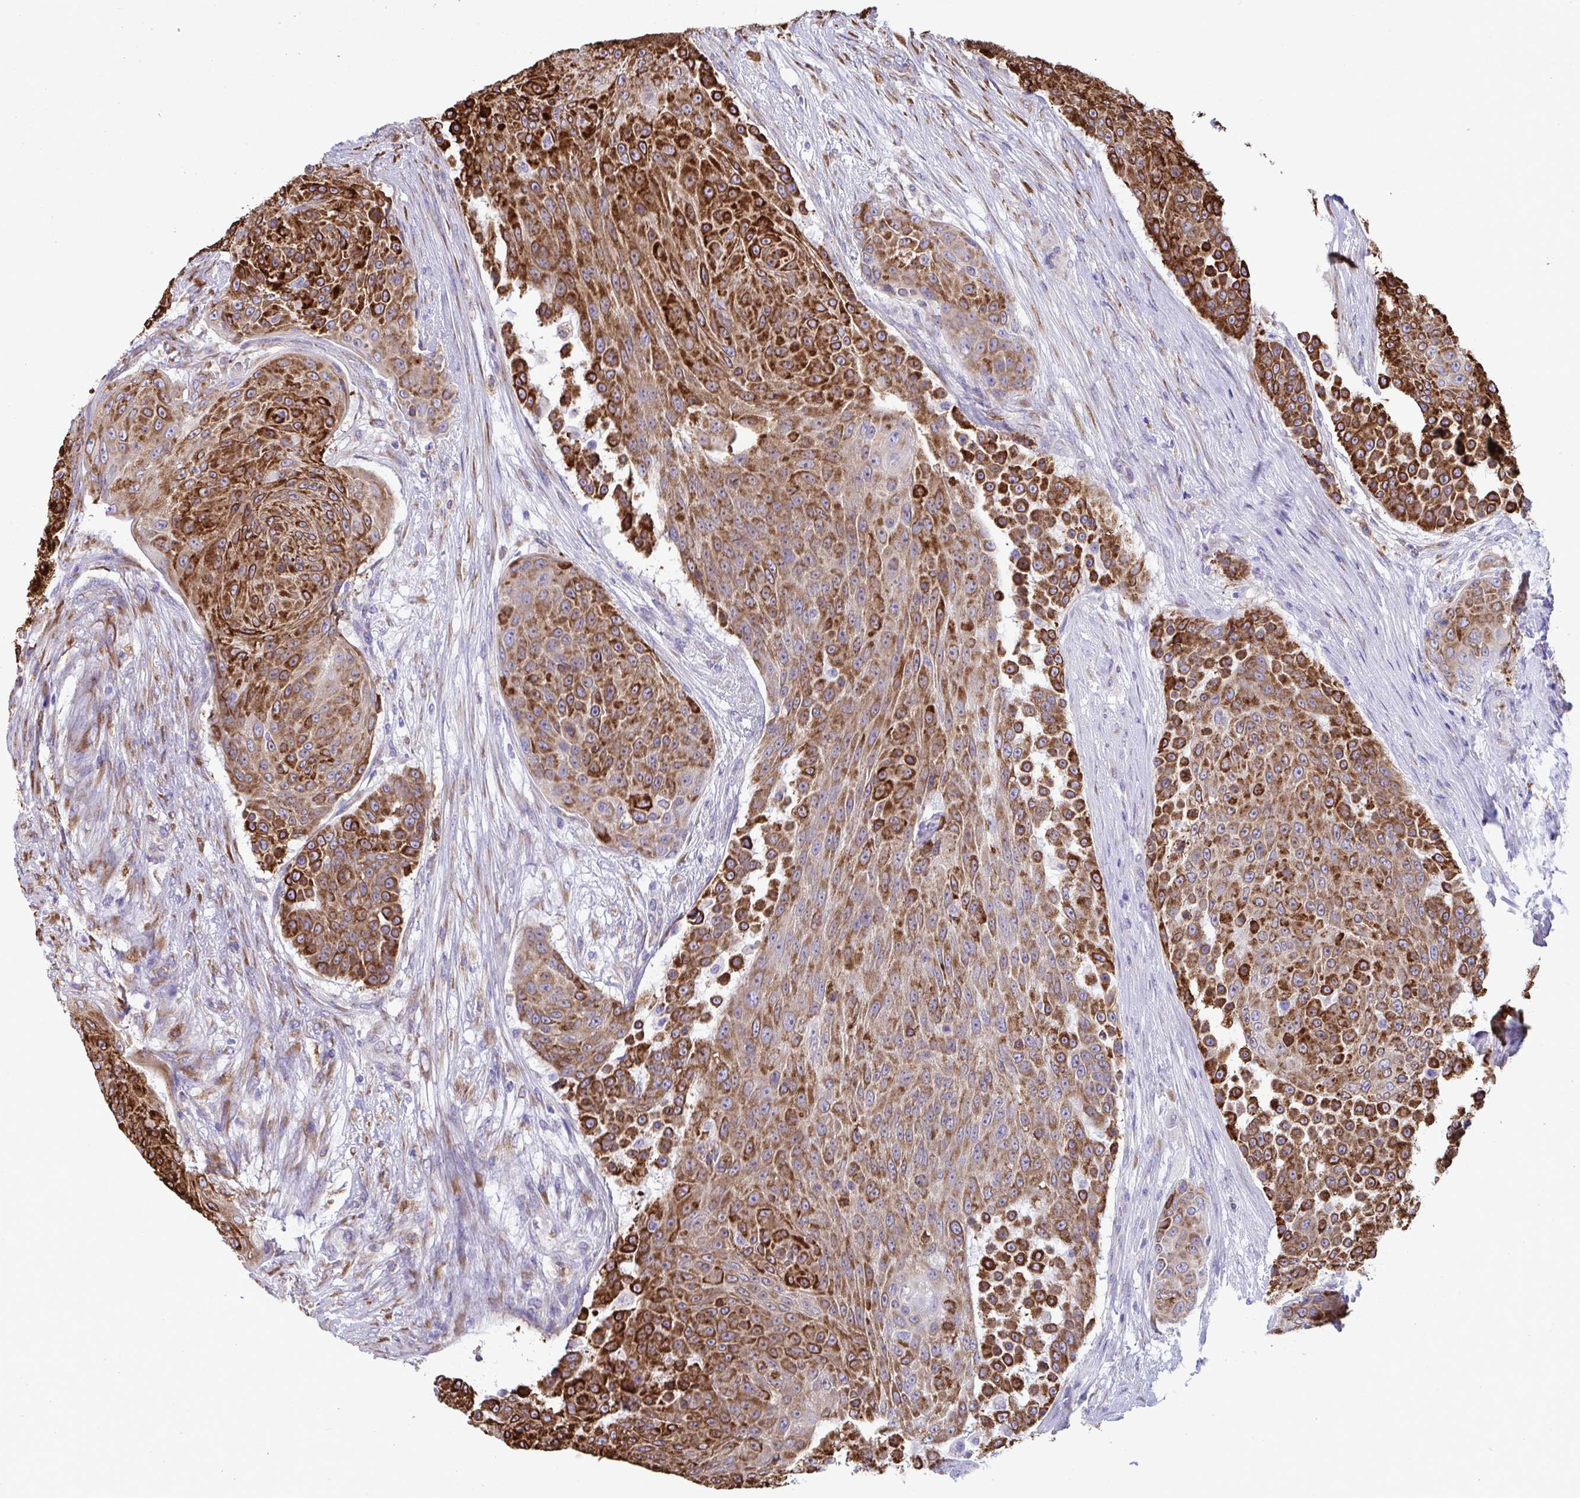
{"staining": {"intensity": "strong", "quantity": ">75%", "location": "cytoplasmic/membranous"}, "tissue": "urothelial cancer", "cell_type": "Tumor cells", "image_type": "cancer", "snomed": [{"axis": "morphology", "description": "Urothelial carcinoma, High grade"}, {"axis": "topography", "description": "Urinary bladder"}], "caption": "Urothelial cancer stained for a protein reveals strong cytoplasmic/membranous positivity in tumor cells.", "gene": "ASPH", "patient": {"sex": "female", "age": 63}}